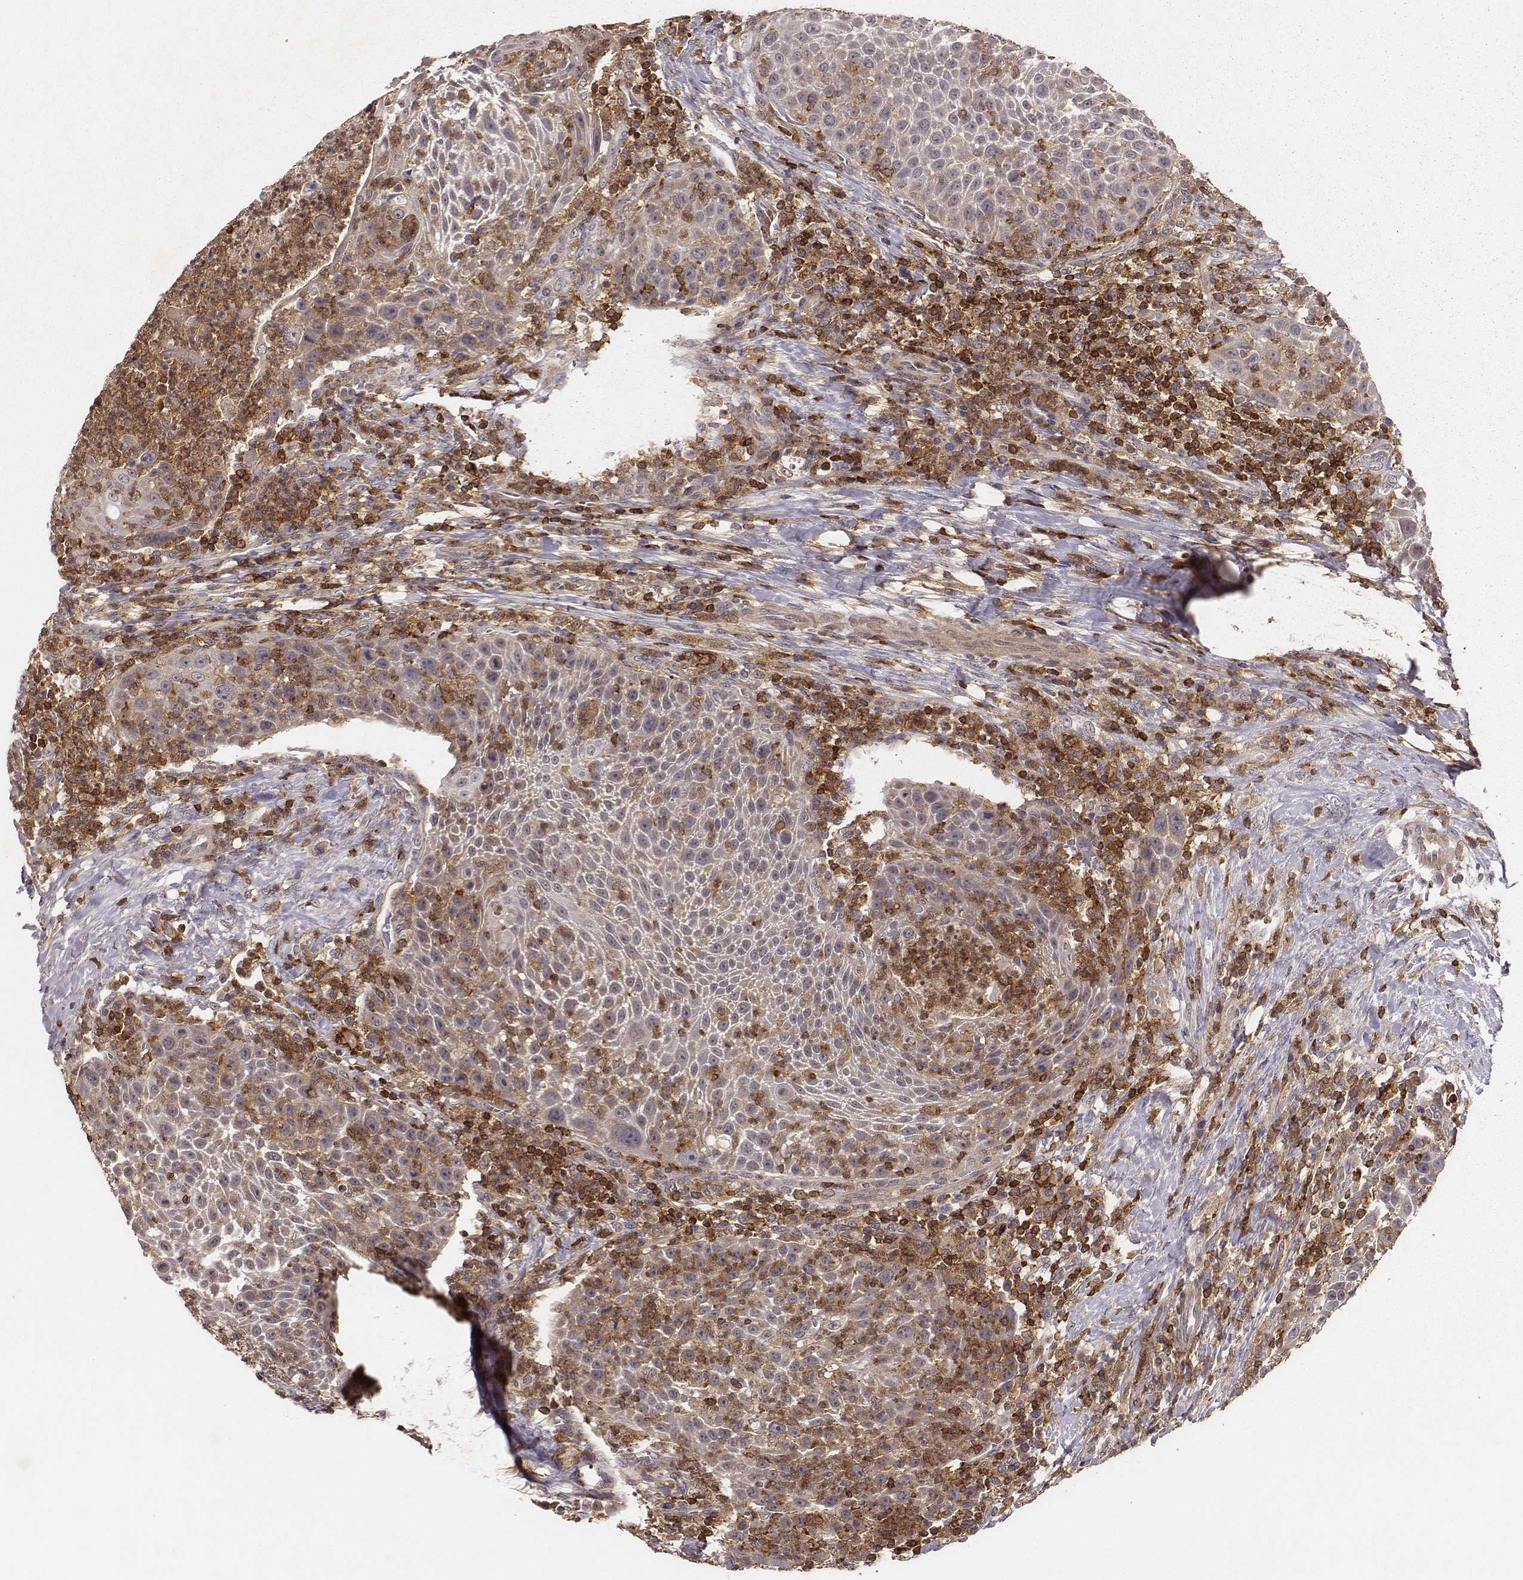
{"staining": {"intensity": "weak", "quantity": "25%-75%", "location": "cytoplasmic/membranous"}, "tissue": "head and neck cancer", "cell_type": "Tumor cells", "image_type": "cancer", "snomed": [{"axis": "morphology", "description": "Squamous cell carcinoma, NOS"}, {"axis": "topography", "description": "Head-Neck"}], "caption": "Head and neck cancer (squamous cell carcinoma) tissue reveals weak cytoplasmic/membranous expression in approximately 25%-75% of tumor cells, visualized by immunohistochemistry.", "gene": "PILRA", "patient": {"sex": "male", "age": 69}}